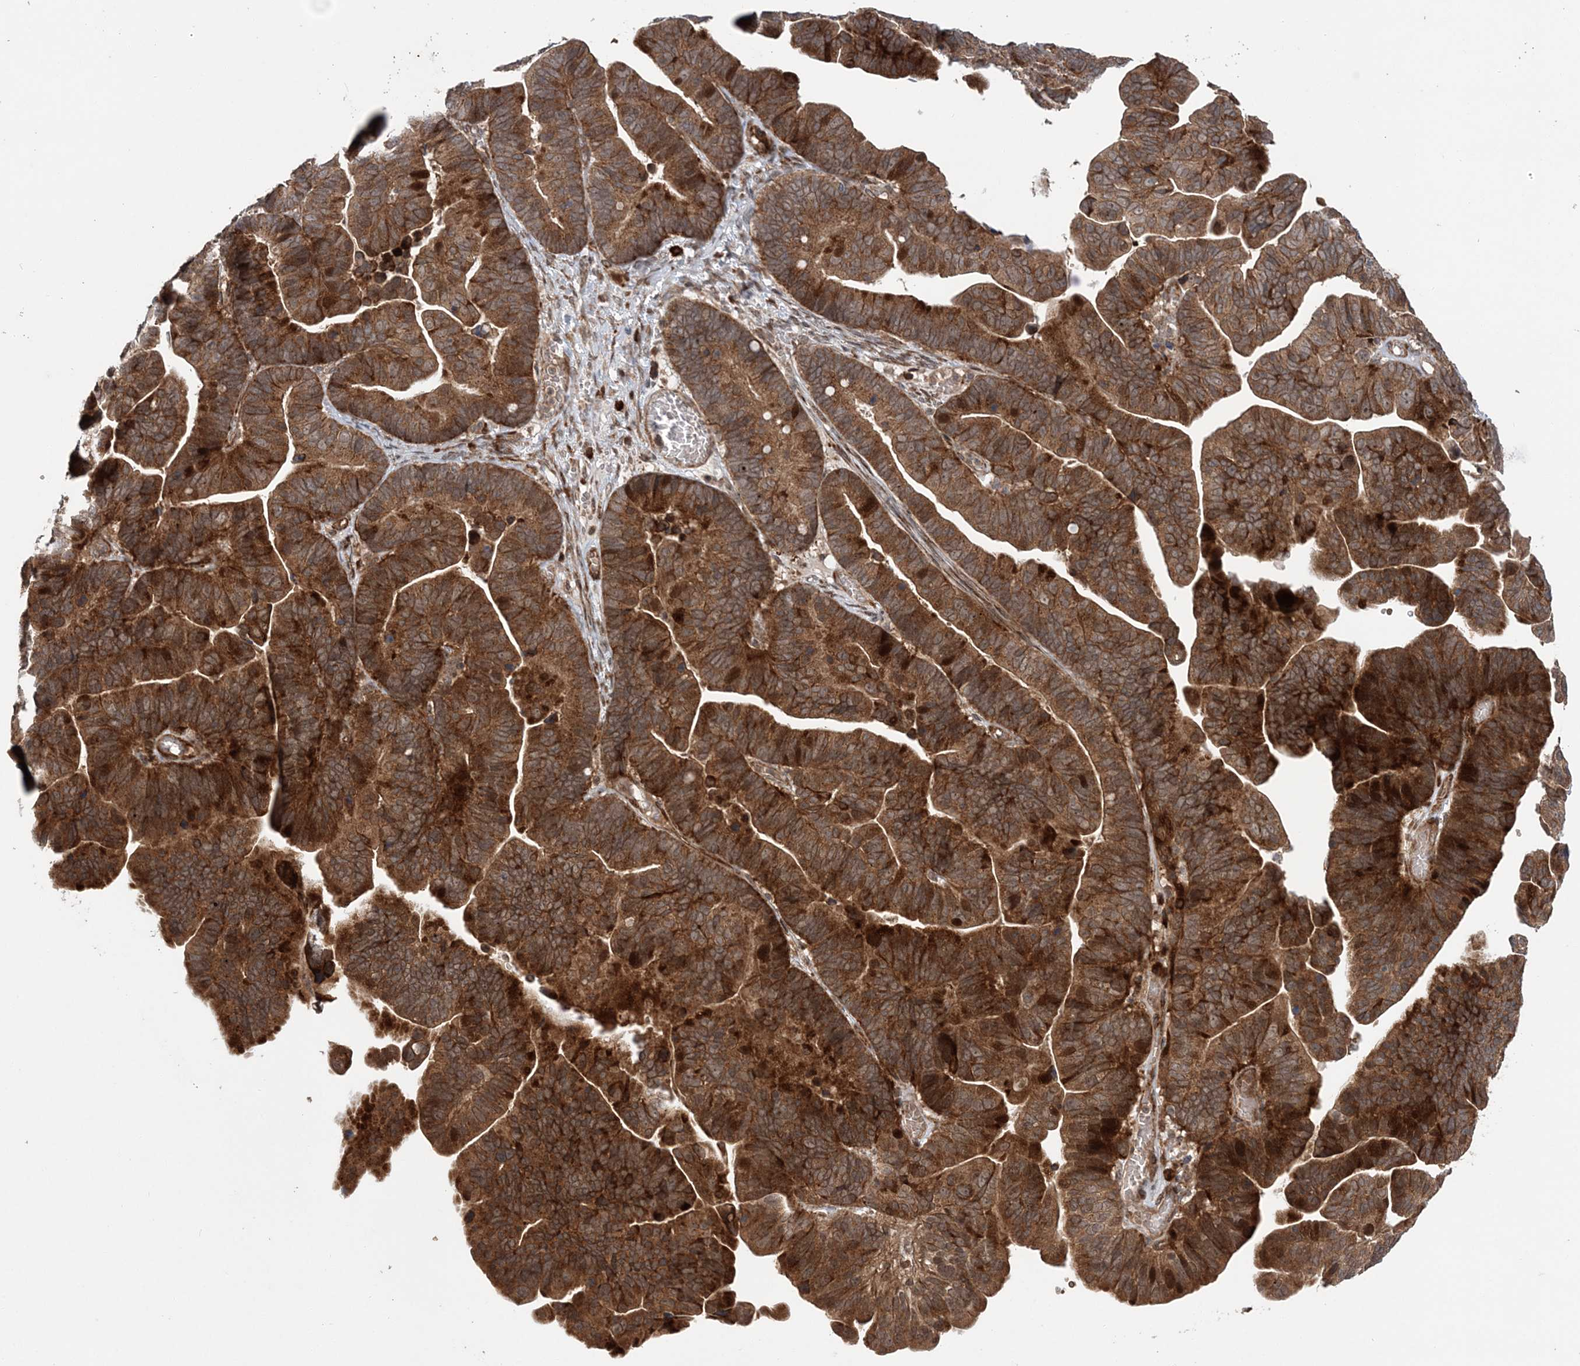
{"staining": {"intensity": "strong", "quantity": ">75%", "location": "cytoplasmic/membranous,nuclear"}, "tissue": "ovarian cancer", "cell_type": "Tumor cells", "image_type": "cancer", "snomed": [{"axis": "morphology", "description": "Cystadenocarcinoma, serous, NOS"}, {"axis": "topography", "description": "Ovary"}], "caption": "Ovarian serous cystadenocarcinoma stained for a protein reveals strong cytoplasmic/membranous and nuclear positivity in tumor cells.", "gene": "UBTD2", "patient": {"sex": "female", "age": 56}}